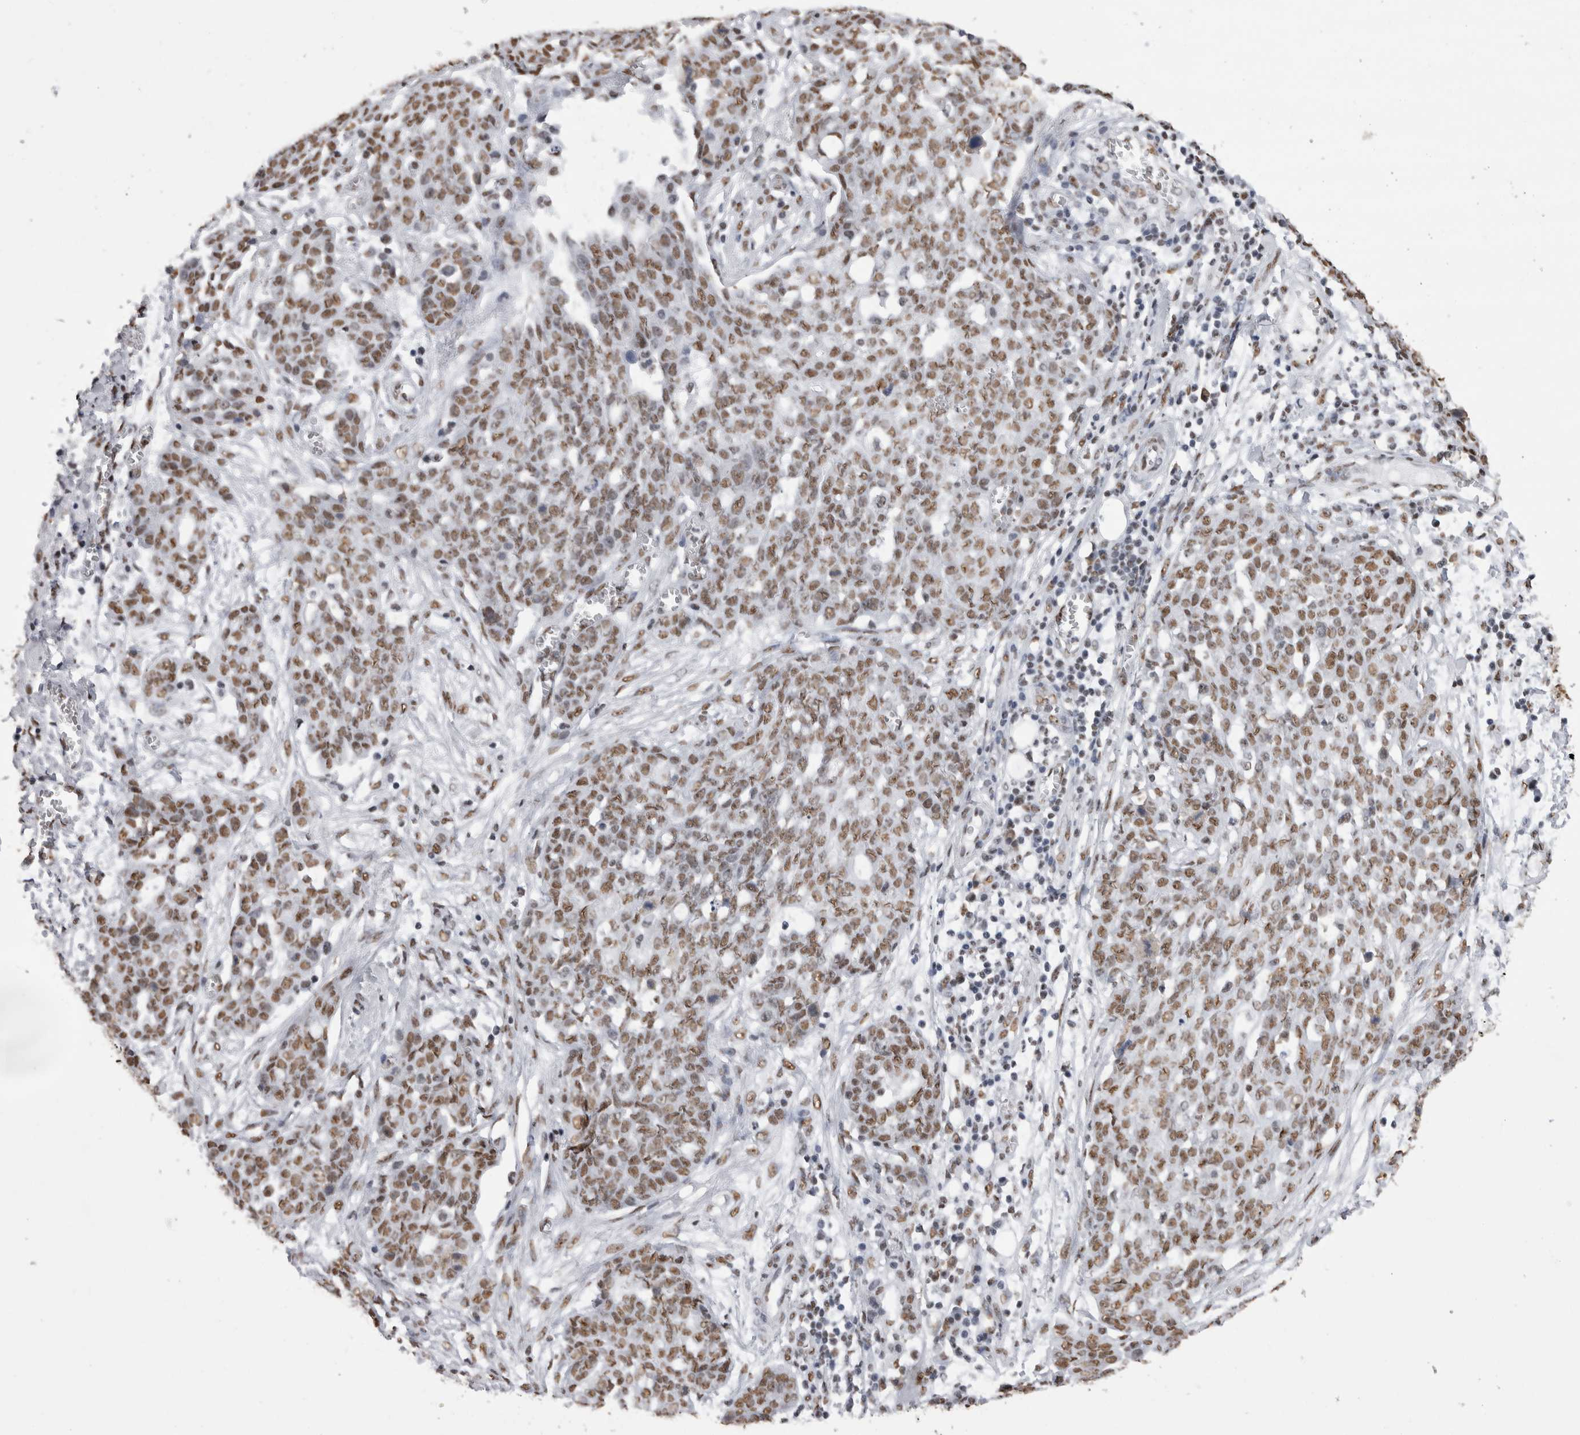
{"staining": {"intensity": "moderate", "quantity": ">75%", "location": "nuclear"}, "tissue": "ovarian cancer", "cell_type": "Tumor cells", "image_type": "cancer", "snomed": [{"axis": "morphology", "description": "Cystadenocarcinoma, serous, NOS"}, {"axis": "topography", "description": "Soft tissue"}, {"axis": "topography", "description": "Ovary"}], "caption": "DAB immunohistochemical staining of human ovarian cancer reveals moderate nuclear protein expression in approximately >75% of tumor cells. (brown staining indicates protein expression, while blue staining denotes nuclei).", "gene": "ALPK3", "patient": {"sex": "female", "age": 57}}